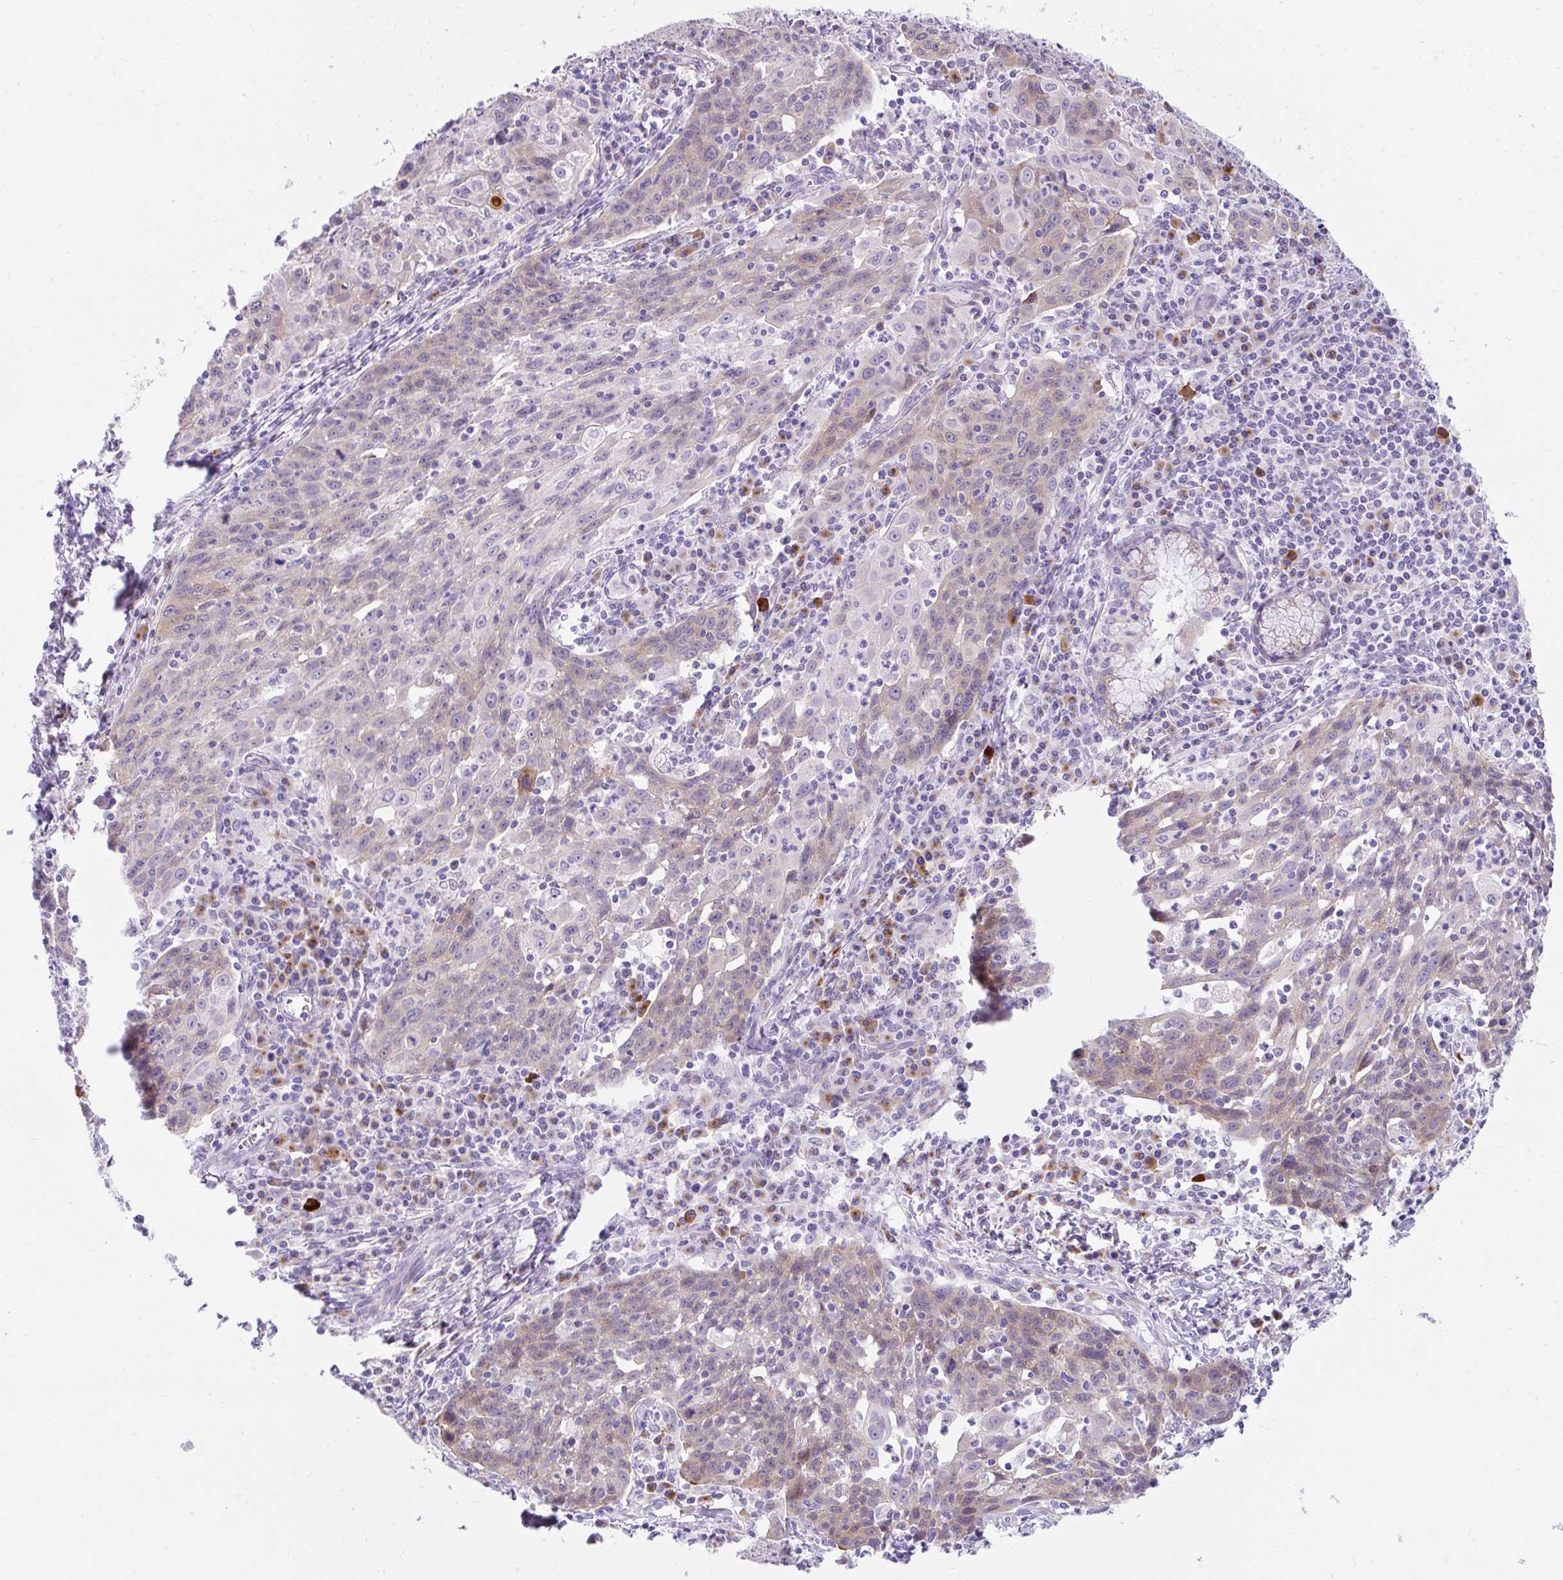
{"staining": {"intensity": "moderate", "quantity": "25%-75%", "location": "cytoplasmic/membranous"}, "tissue": "lung cancer", "cell_type": "Tumor cells", "image_type": "cancer", "snomed": [{"axis": "morphology", "description": "Squamous cell carcinoma, NOS"}, {"axis": "morphology", "description": "Squamous cell carcinoma, metastatic, NOS"}, {"axis": "topography", "description": "Bronchus"}, {"axis": "topography", "description": "Lung"}], "caption": "An IHC photomicrograph of neoplastic tissue is shown. Protein staining in brown shows moderate cytoplasmic/membranous positivity in metastatic squamous cell carcinoma (lung) within tumor cells.", "gene": "GOLGA8A", "patient": {"sex": "male", "age": 62}}